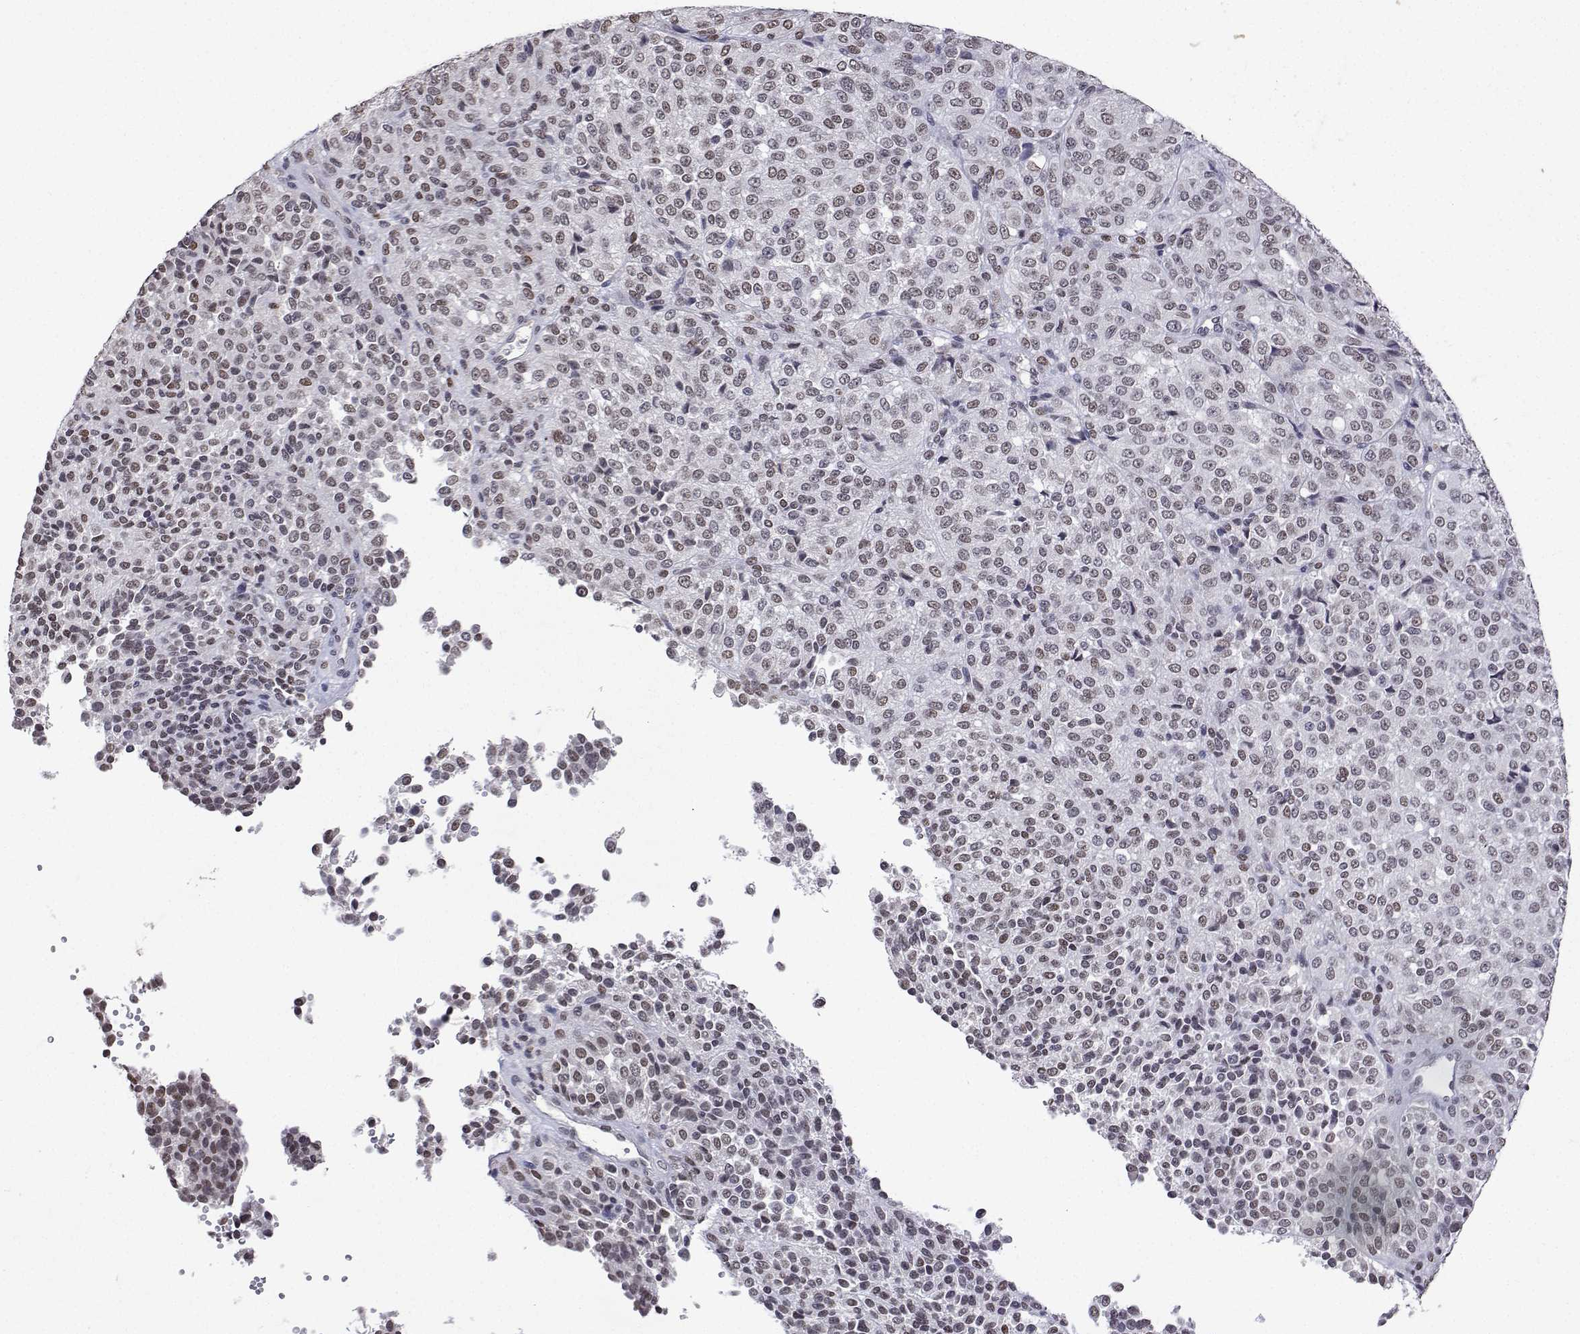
{"staining": {"intensity": "weak", "quantity": "25%-75%", "location": "nuclear"}, "tissue": "melanoma", "cell_type": "Tumor cells", "image_type": "cancer", "snomed": [{"axis": "morphology", "description": "Malignant melanoma, Metastatic site"}, {"axis": "topography", "description": "Brain"}], "caption": "Immunohistochemistry of malignant melanoma (metastatic site) shows low levels of weak nuclear expression in approximately 25%-75% of tumor cells.", "gene": "XPC", "patient": {"sex": "female", "age": 56}}